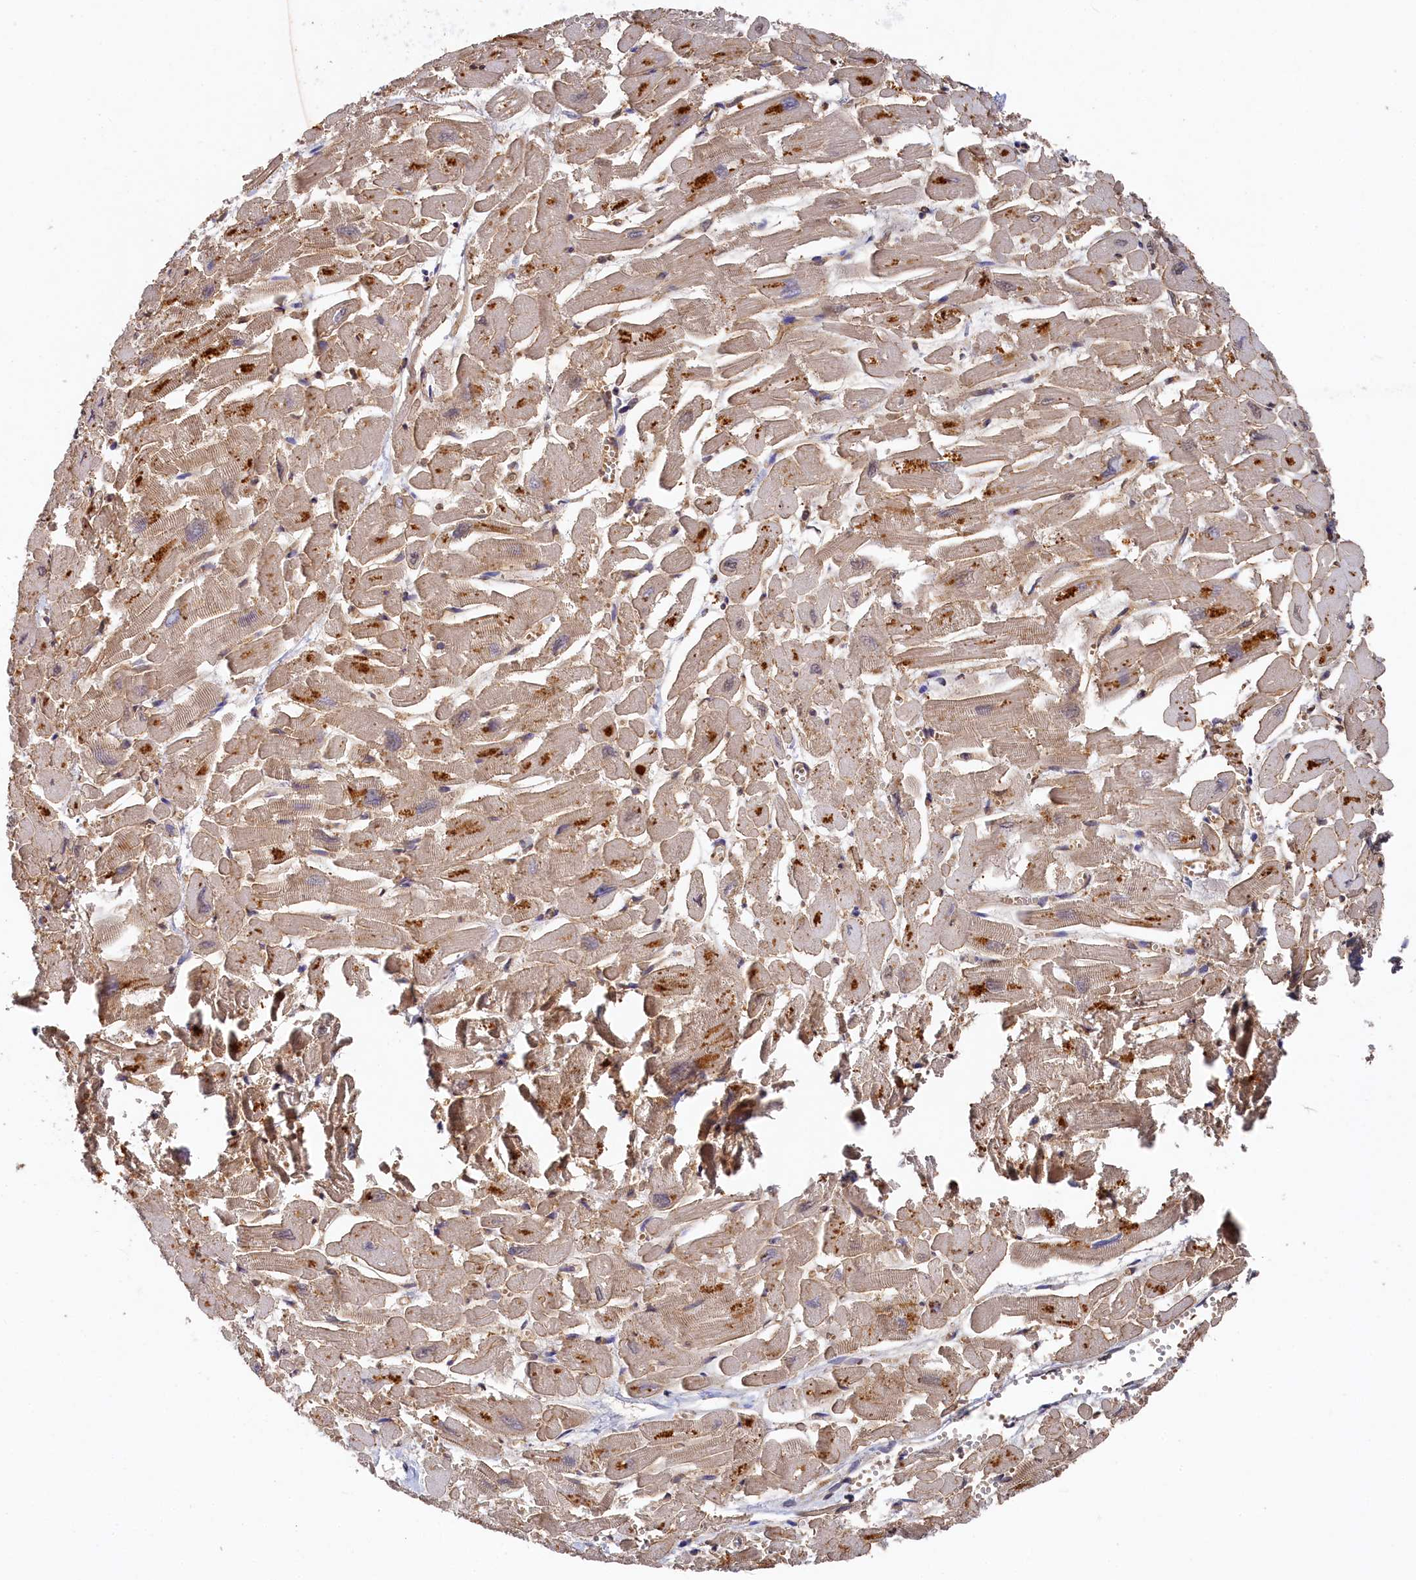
{"staining": {"intensity": "weak", "quantity": "25%-75%", "location": "cytoplasmic/membranous"}, "tissue": "heart muscle", "cell_type": "Cardiomyocytes", "image_type": "normal", "snomed": [{"axis": "morphology", "description": "Normal tissue, NOS"}, {"axis": "topography", "description": "Heart"}], "caption": "Immunohistochemical staining of benign human heart muscle displays low levels of weak cytoplasmic/membranous positivity in about 25%-75% of cardiomyocytes. The staining was performed using DAB, with brown indicating positive protein expression. Nuclei are stained blue with hematoxylin.", "gene": "DHRS11", "patient": {"sex": "male", "age": 54}}